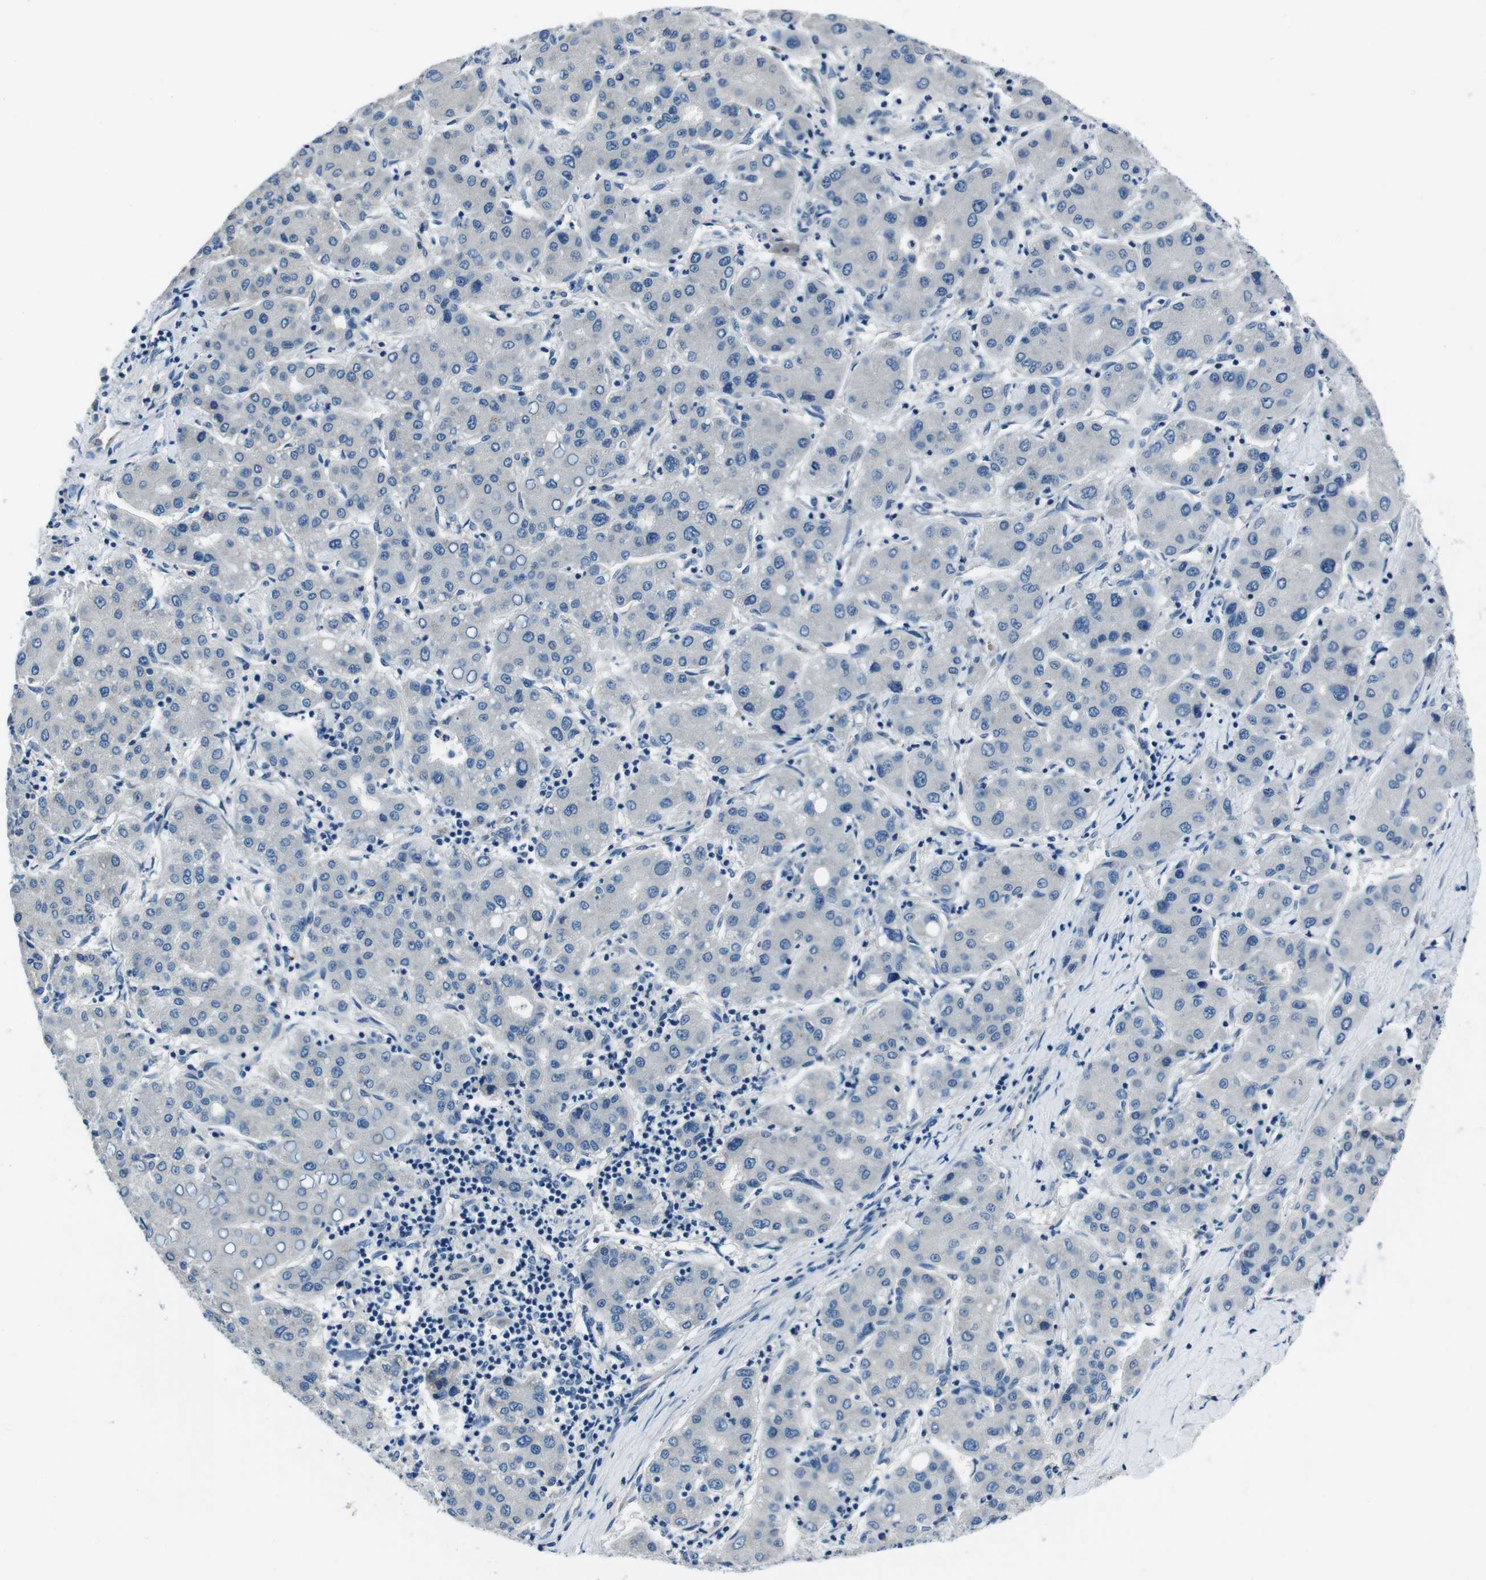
{"staining": {"intensity": "negative", "quantity": "none", "location": "none"}, "tissue": "liver cancer", "cell_type": "Tumor cells", "image_type": "cancer", "snomed": [{"axis": "morphology", "description": "Carcinoma, Hepatocellular, NOS"}, {"axis": "topography", "description": "Liver"}], "caption": "Human liver cancer (hepatocellular carcinoma) stained for a protein using IHC demonstrates no positivity in tumor cells.", "gene": "CASQ1", "patient": {"sex": "male", "age": 65}}